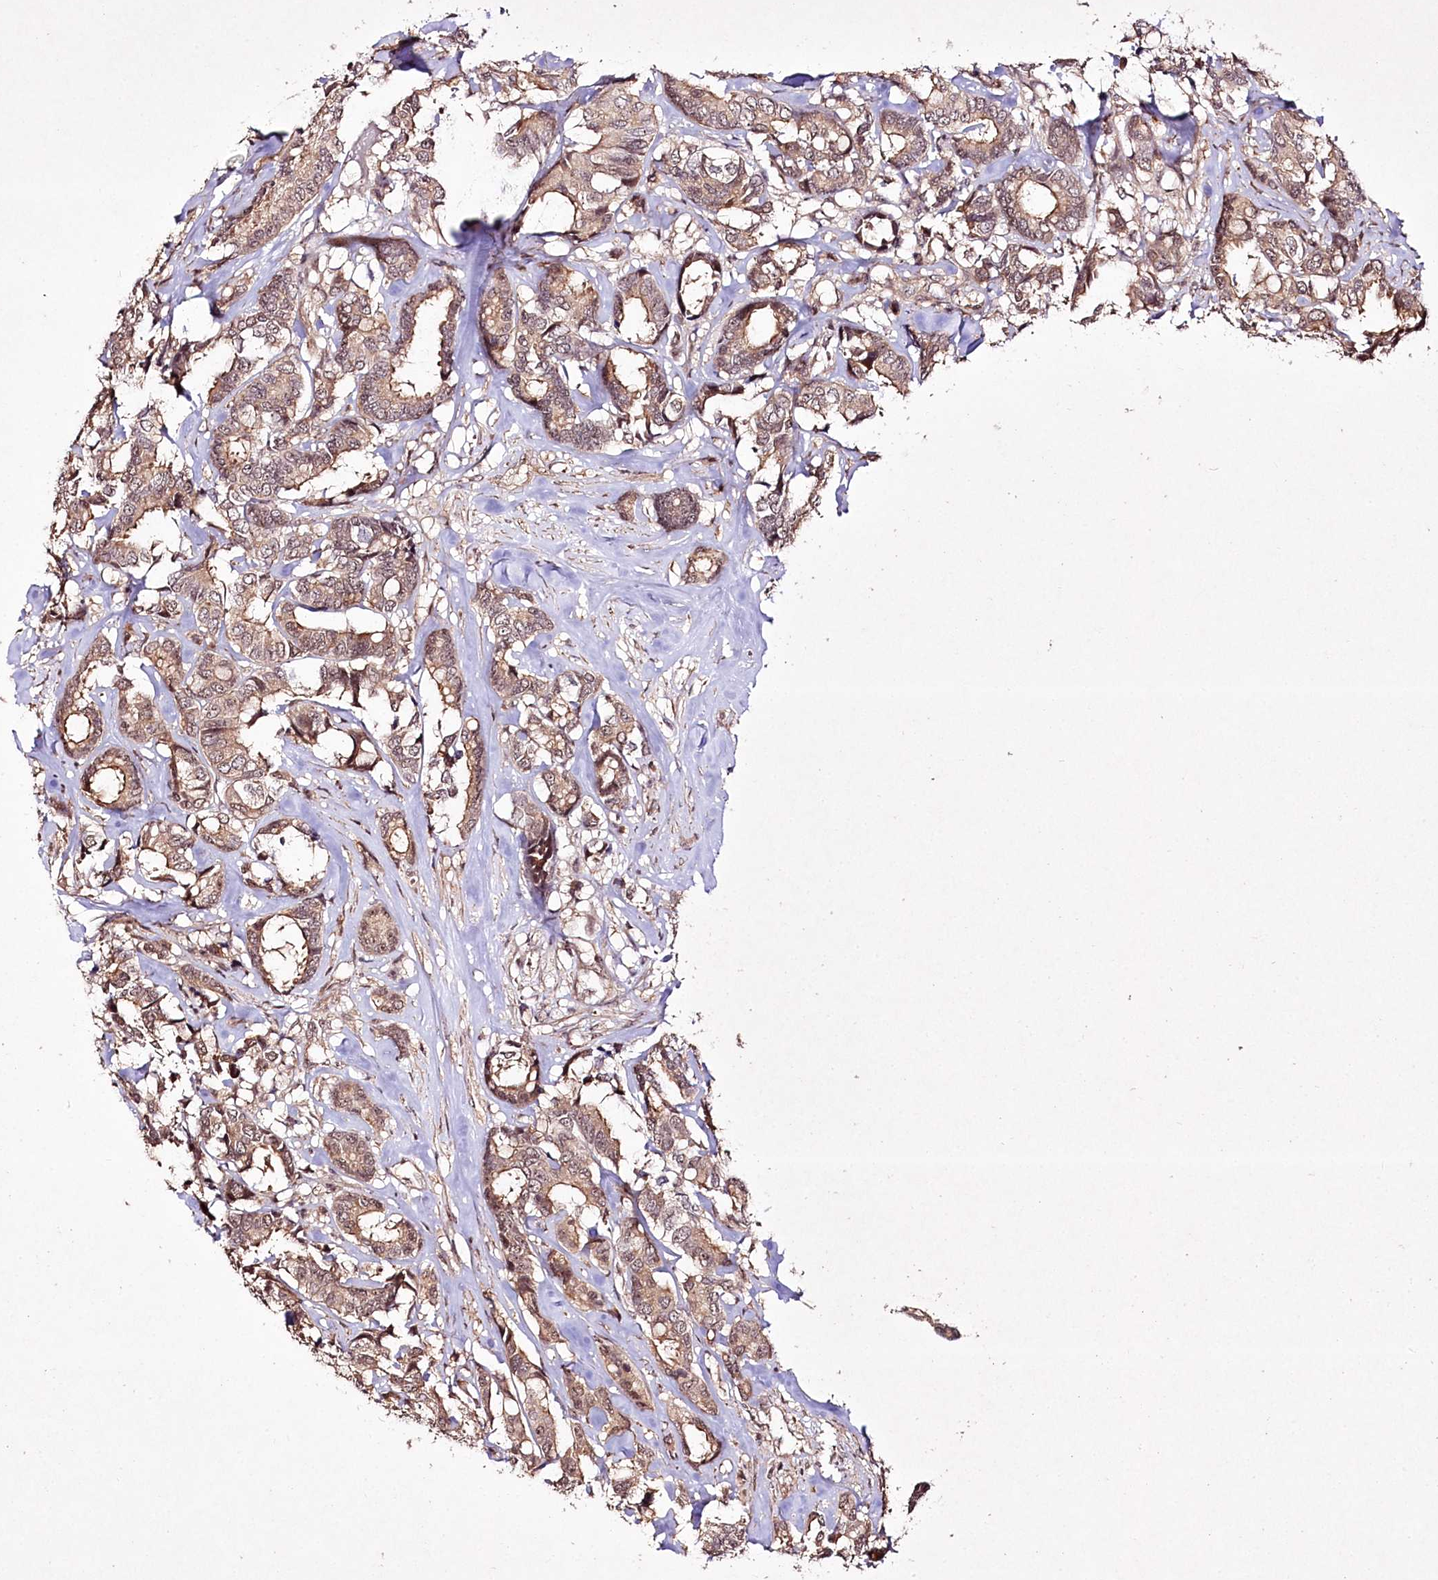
{"staining": {"intensity": "weak", "quantity": ">75%", "location": "cytoplasmic/membranous"}, "tissue": "breast cancer", "cell_type": "Tumor cells", "image_type": "cancer", "snomed": [{"axis": "morphology", "description": "Duct carcinoma"}, {"axis": "topography", "description": "Breast"}], "caption": "About >75% of tumor cells in human breast cancer show weak cytoplasmic/membranous protein expression as visualized by brown immunohistochemical staining.", "gene": "CCDC59", "patient": {"sex": "female", "age": 87}}